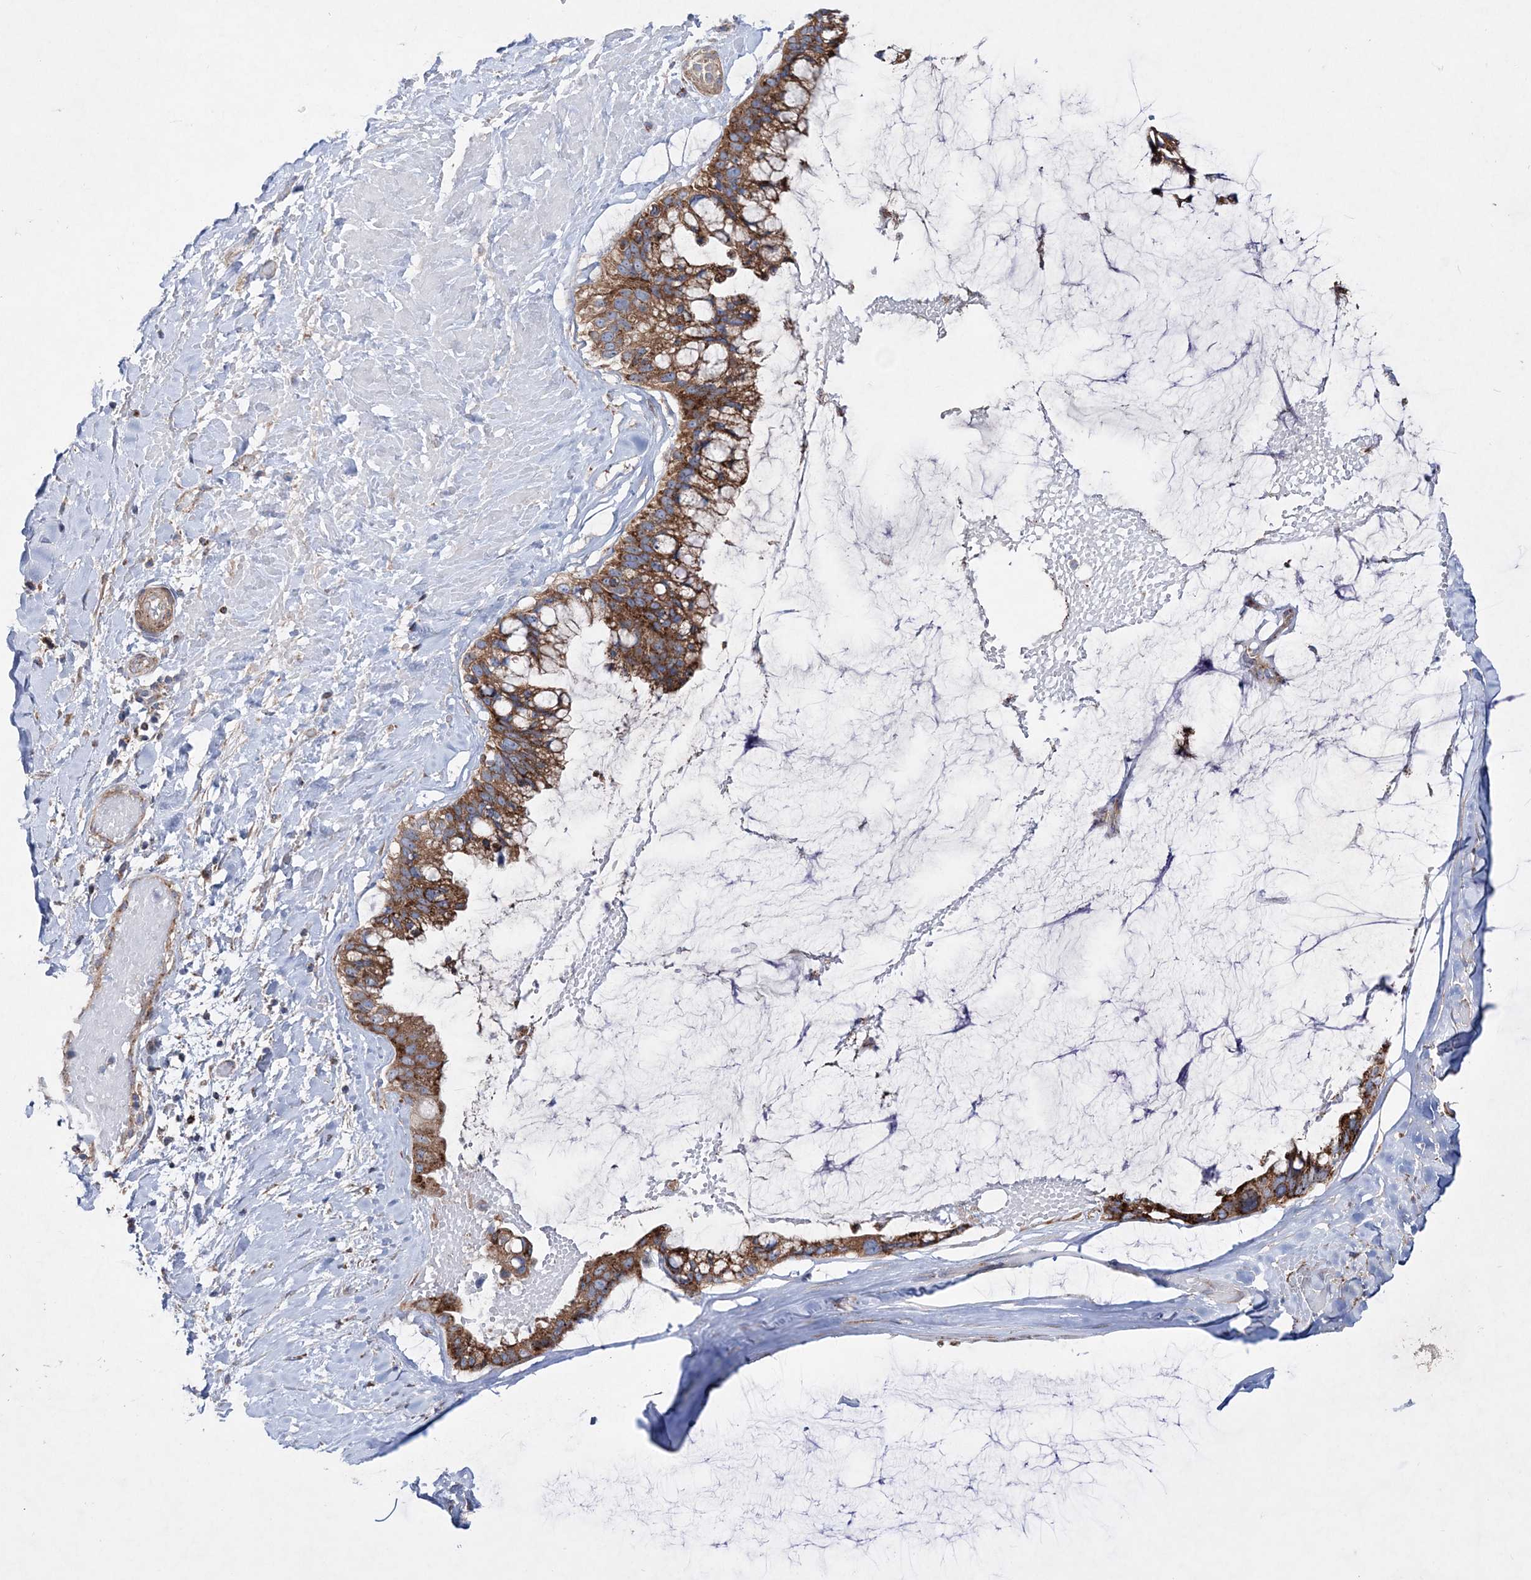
{"staining": {"intensity": "strong", "quantity": ">75%", "location": "cytoplasmic/membranous"}, "tissue": "ovarian cancer", "cell_type": "Tumor cells", "image_type": "cancer", "snomed": [{"axis": "morphology", "description": "Cystadenocarcinoma, mucinous, NOS"}, {"axis": "topography", "description": "Ovary"}], "caption": "Protein staining shows strong cytoplasmic/membranous expression in approximately >75% of tumor cells in ovarian cancer.", "gene": "NGLY1", "patient": {"sex": "female", "age": 39}}